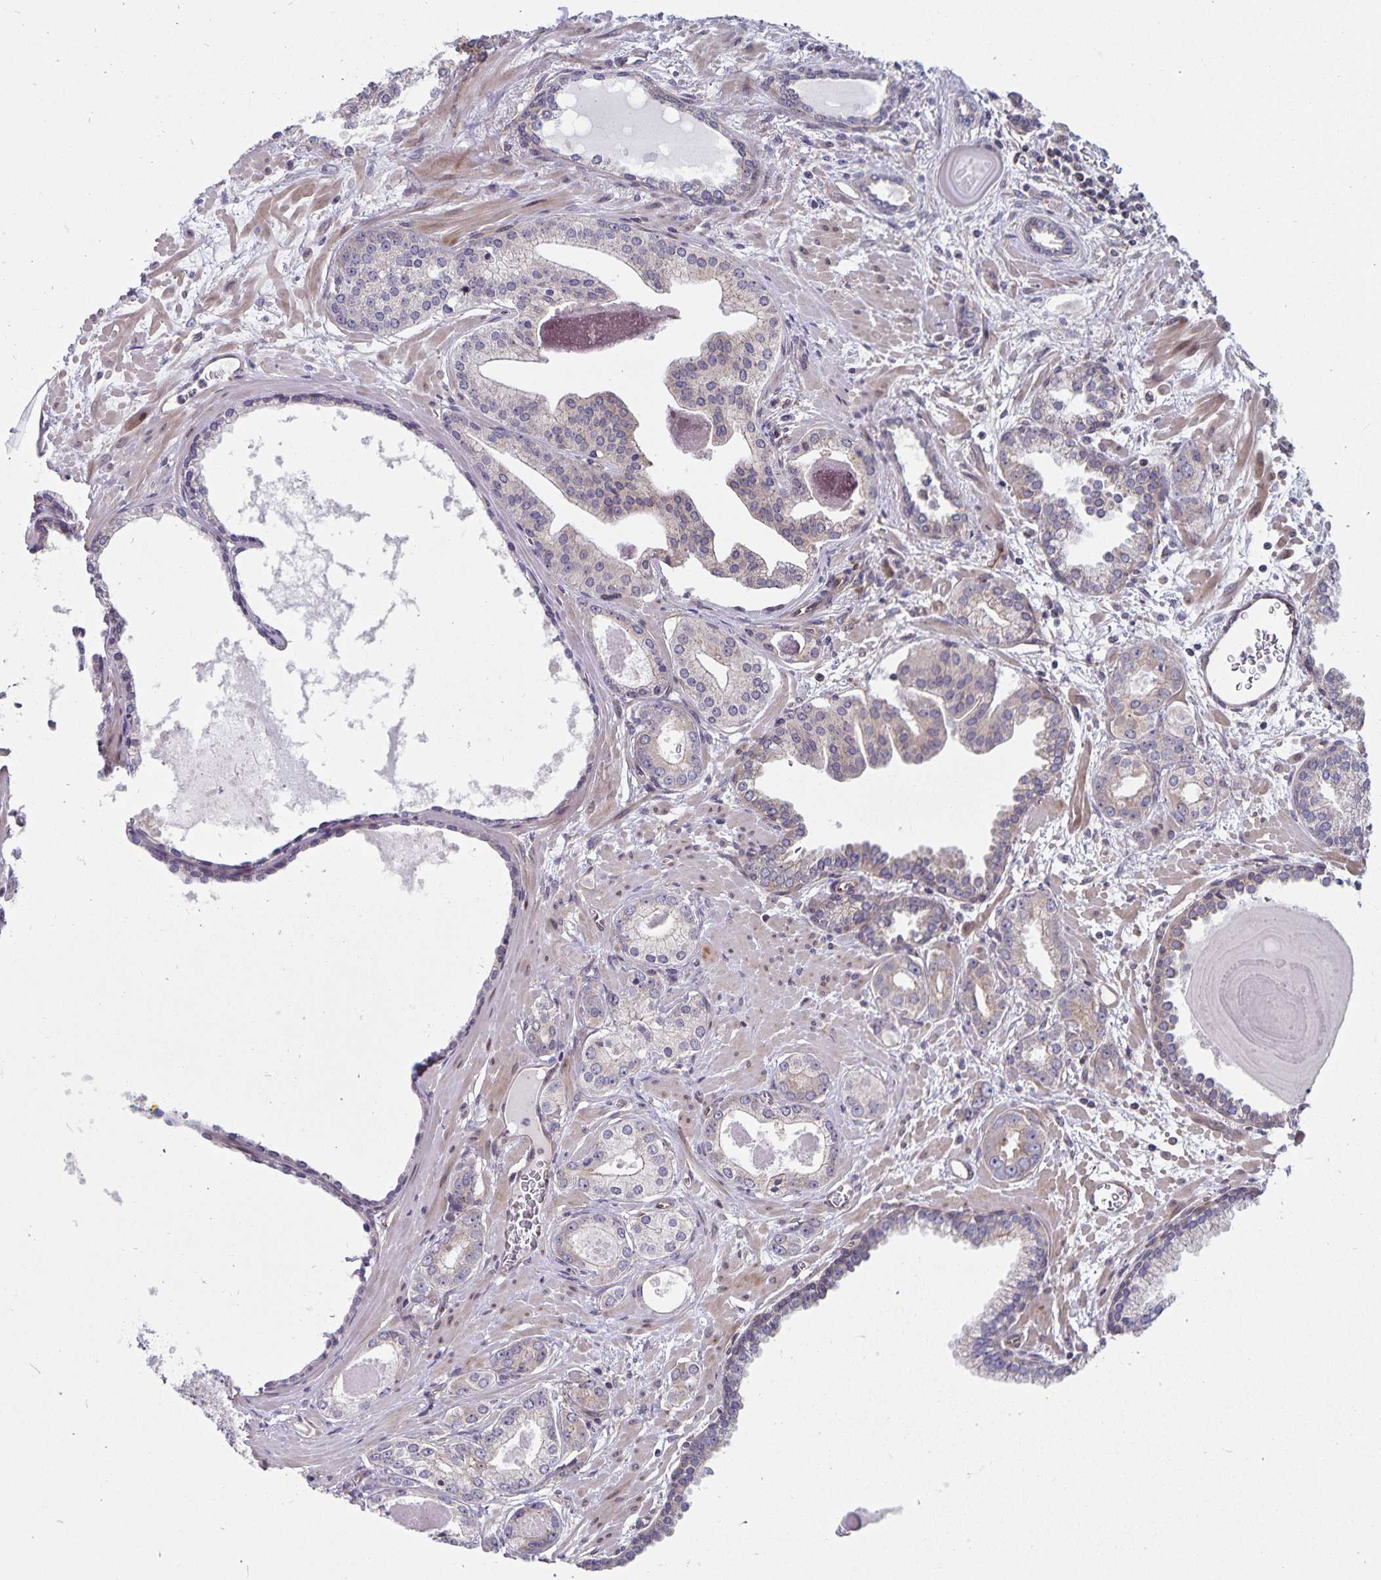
{"staining": {"intensity": "moderate", "quantity": "25%-75%", "location": "cytoplasmic/membranous"}, "tissue": "prostate cancer", "cell_type": "Tumor cells", "image_type": "cancer", "snomed": [{"axis": "morphology", "description": "Adenocarcinoma, Low grade"}, {"axis": "topography", "description": "Prostate"}], "caption": "DAB immunohistochemical staining of prostate cancer demonstrates moderate cytoplasmic/membranous protein expression in about 25%-75% of tumor cells. (Stains: DAB in brown, nuclei in blue, Microscopy: brightfield microscopy at high magnification).", "gene": "SEC62", "patient": {"sex": "male", "age": 64}}